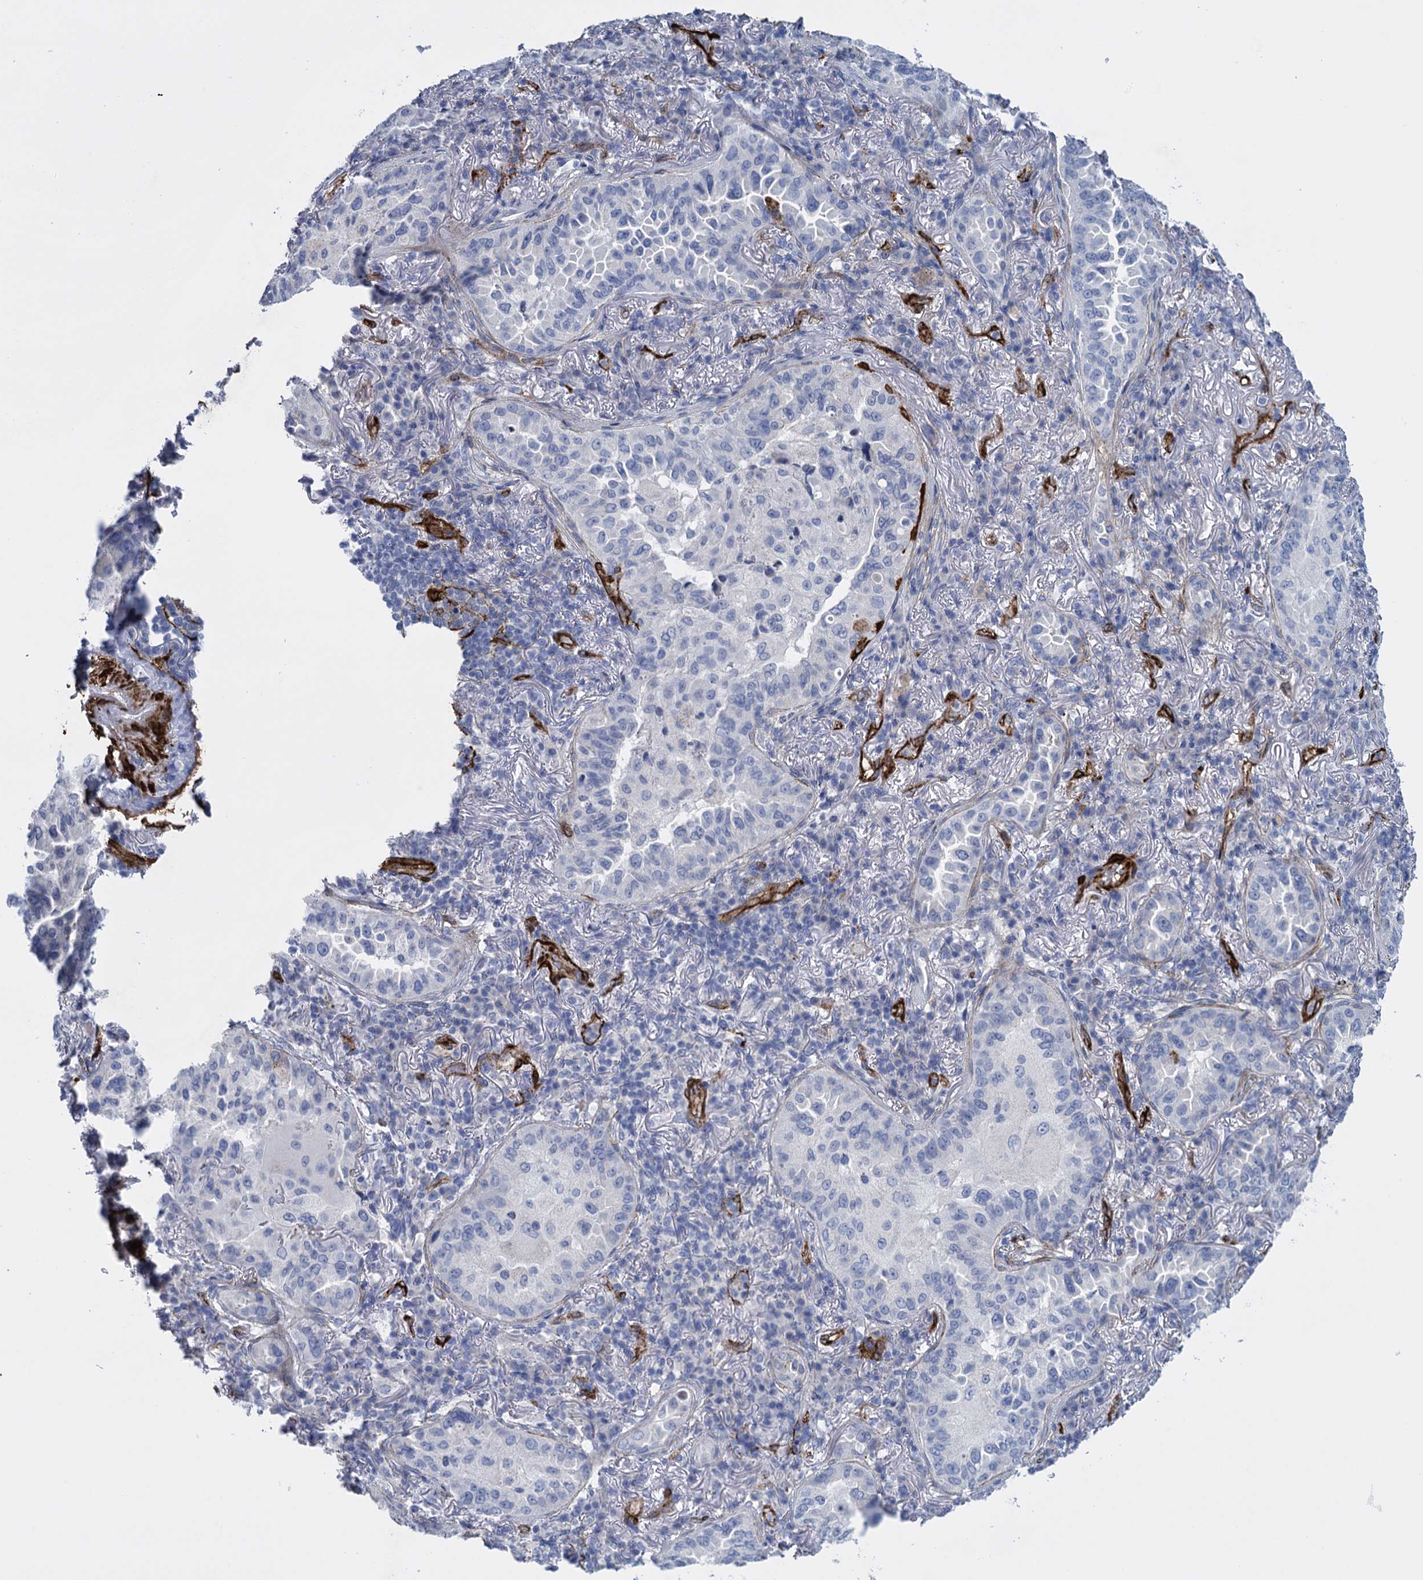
{"staining": {"intensity": "negative", "quantity": "none", "location": "none"}, "tissue": "lung cancer", "cell_type": "Tumor cells", "image_type": "cancer", "snomed": [{"axis": "morphology", "description": "Adenocarcinoma, NOS"}, {"axis": "topography", "description": "Lung"}], "caption": "This is a histopathology image of immunohistochemistry (IHC) staining of lung cancer, which shows no expression in tumor cells.", "gene": "SNCG", "patient": {"sex": "female", "age": 69}}